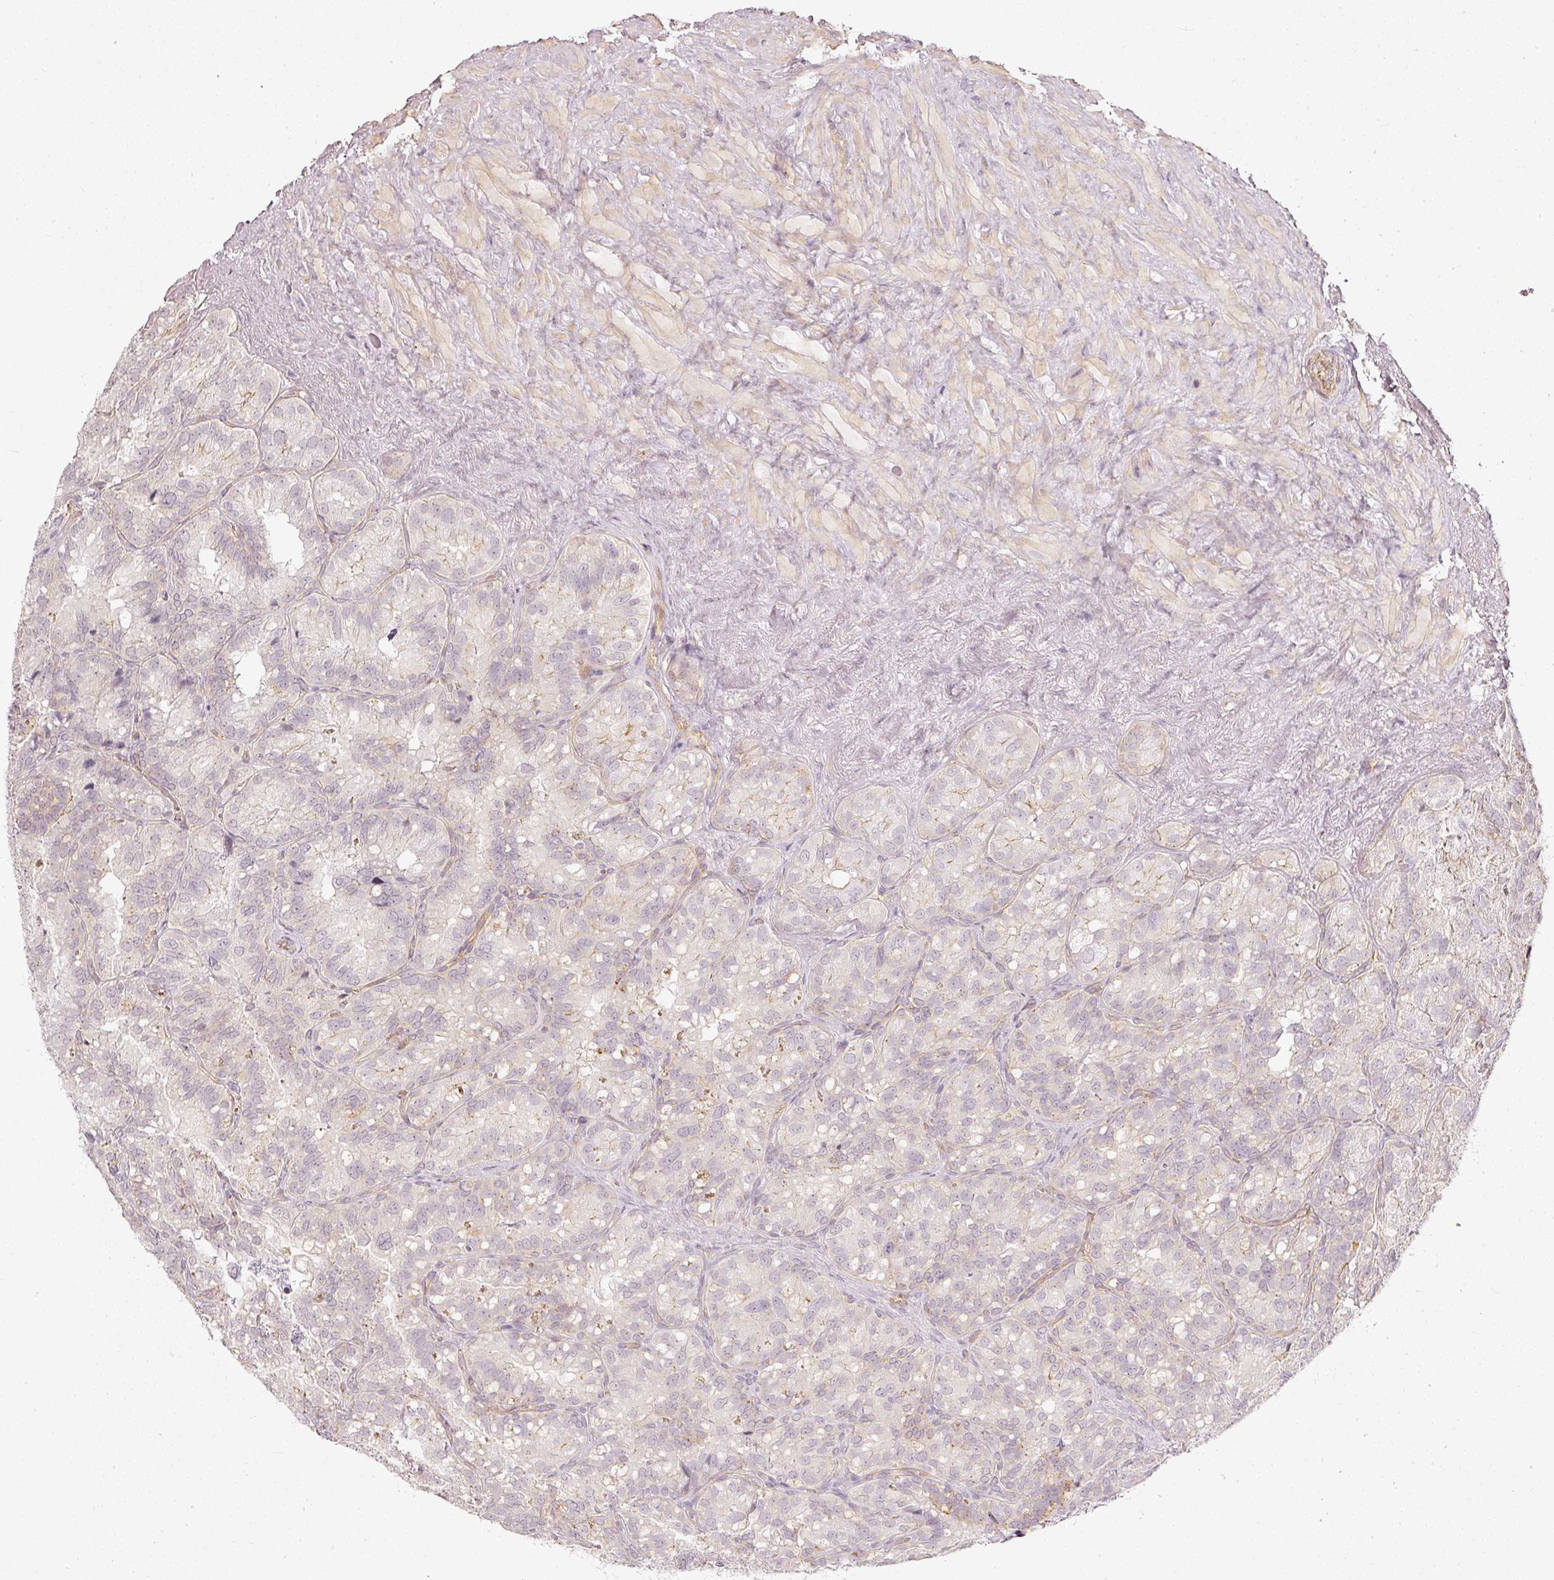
{"staining": {"intensity": "negative", "quantity": "none", "location": "none"}, "tissue": "seminal vesicle", "cell_type": "Glandular cells", "image_type": "normal", "snomed": [{"axis": "morphology", "description": "Normal tissue, NOS"}, {"axis": "topography", "description": "Seminal veicle"}], "caption": "Protein analysis of benign seminal vesicle demonstrates no significant expression in glandular cells.", "gene": "DRD2", "patient": {"sex": "male", "age": 69}}